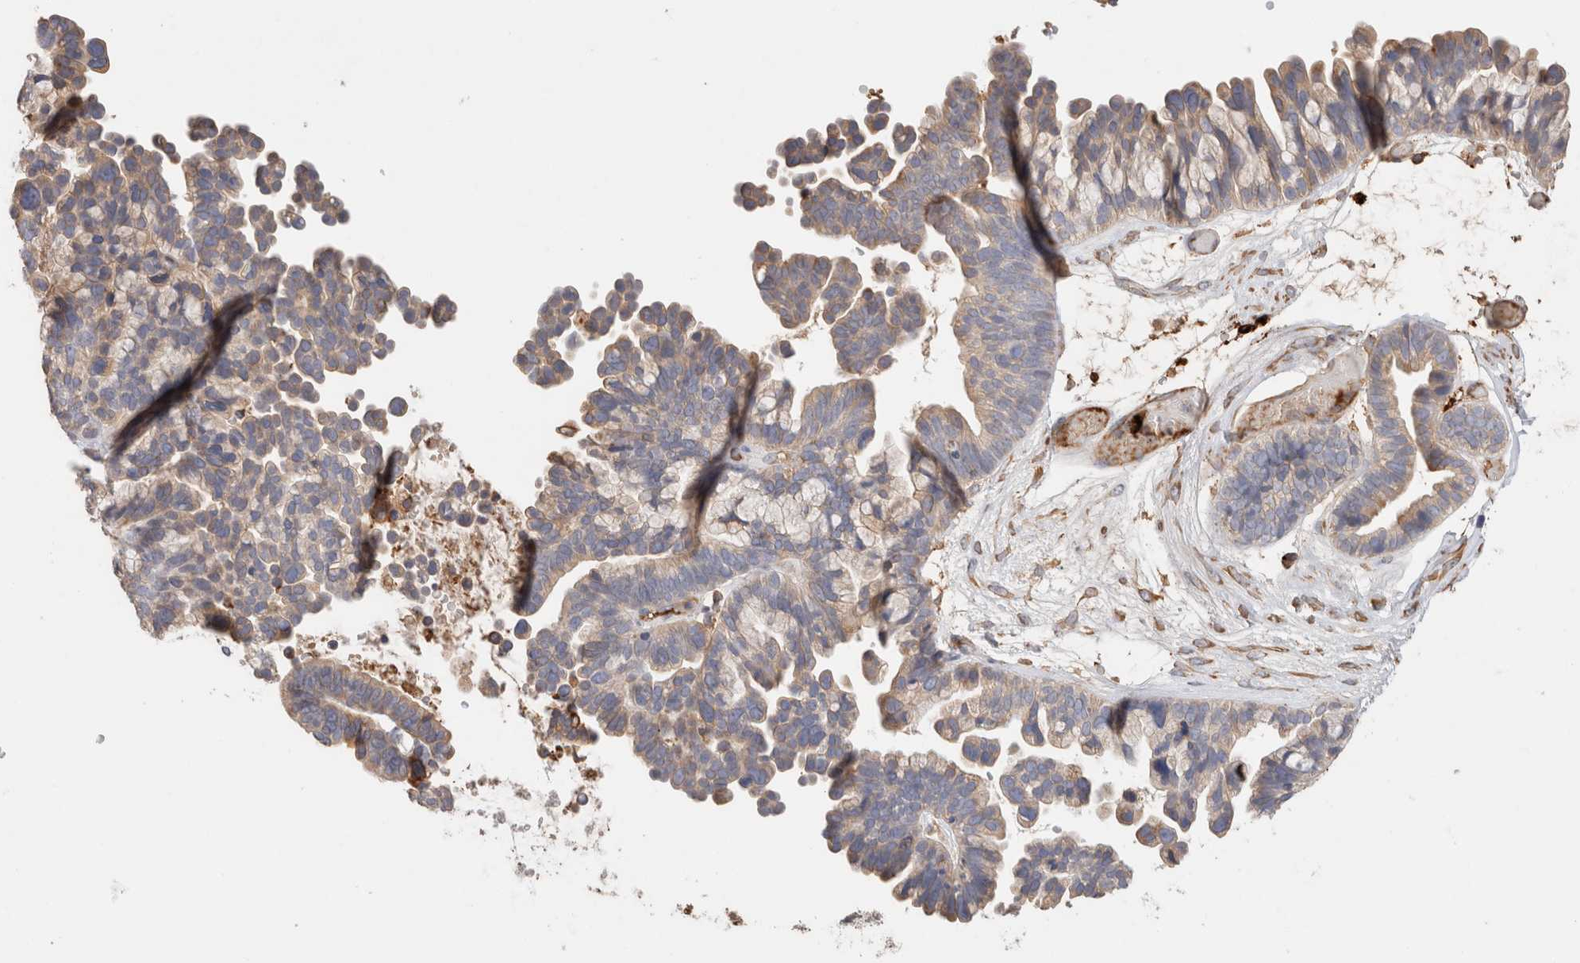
{"staining": {"intensity": "weak", "quantity": "25%-75%", "location": "cytoplasmic/membranous"}, "tissue": "ovarian cancer", "cell_type": "Tumor cells", "image_type": "cancer", "snomed": [{"axis": "morphology", "description": "Cystadenocarcinoma, serous, NOS"}, {"axis": "topography", "description": "Ovary"}], "caption": "IHC micrograph of neoplastic tissue: human ovarian serous cystadenocarcinoma stained using immunohistochemistry (IHC) reveals low levels of weak protein expression localized specifically in the cytoplasmic/membranous of tumor cells, appearing as a cytoplasmic/membranous brown color.", "gene": "PROS1", "patient": {"sex": "female", "age": 56}}